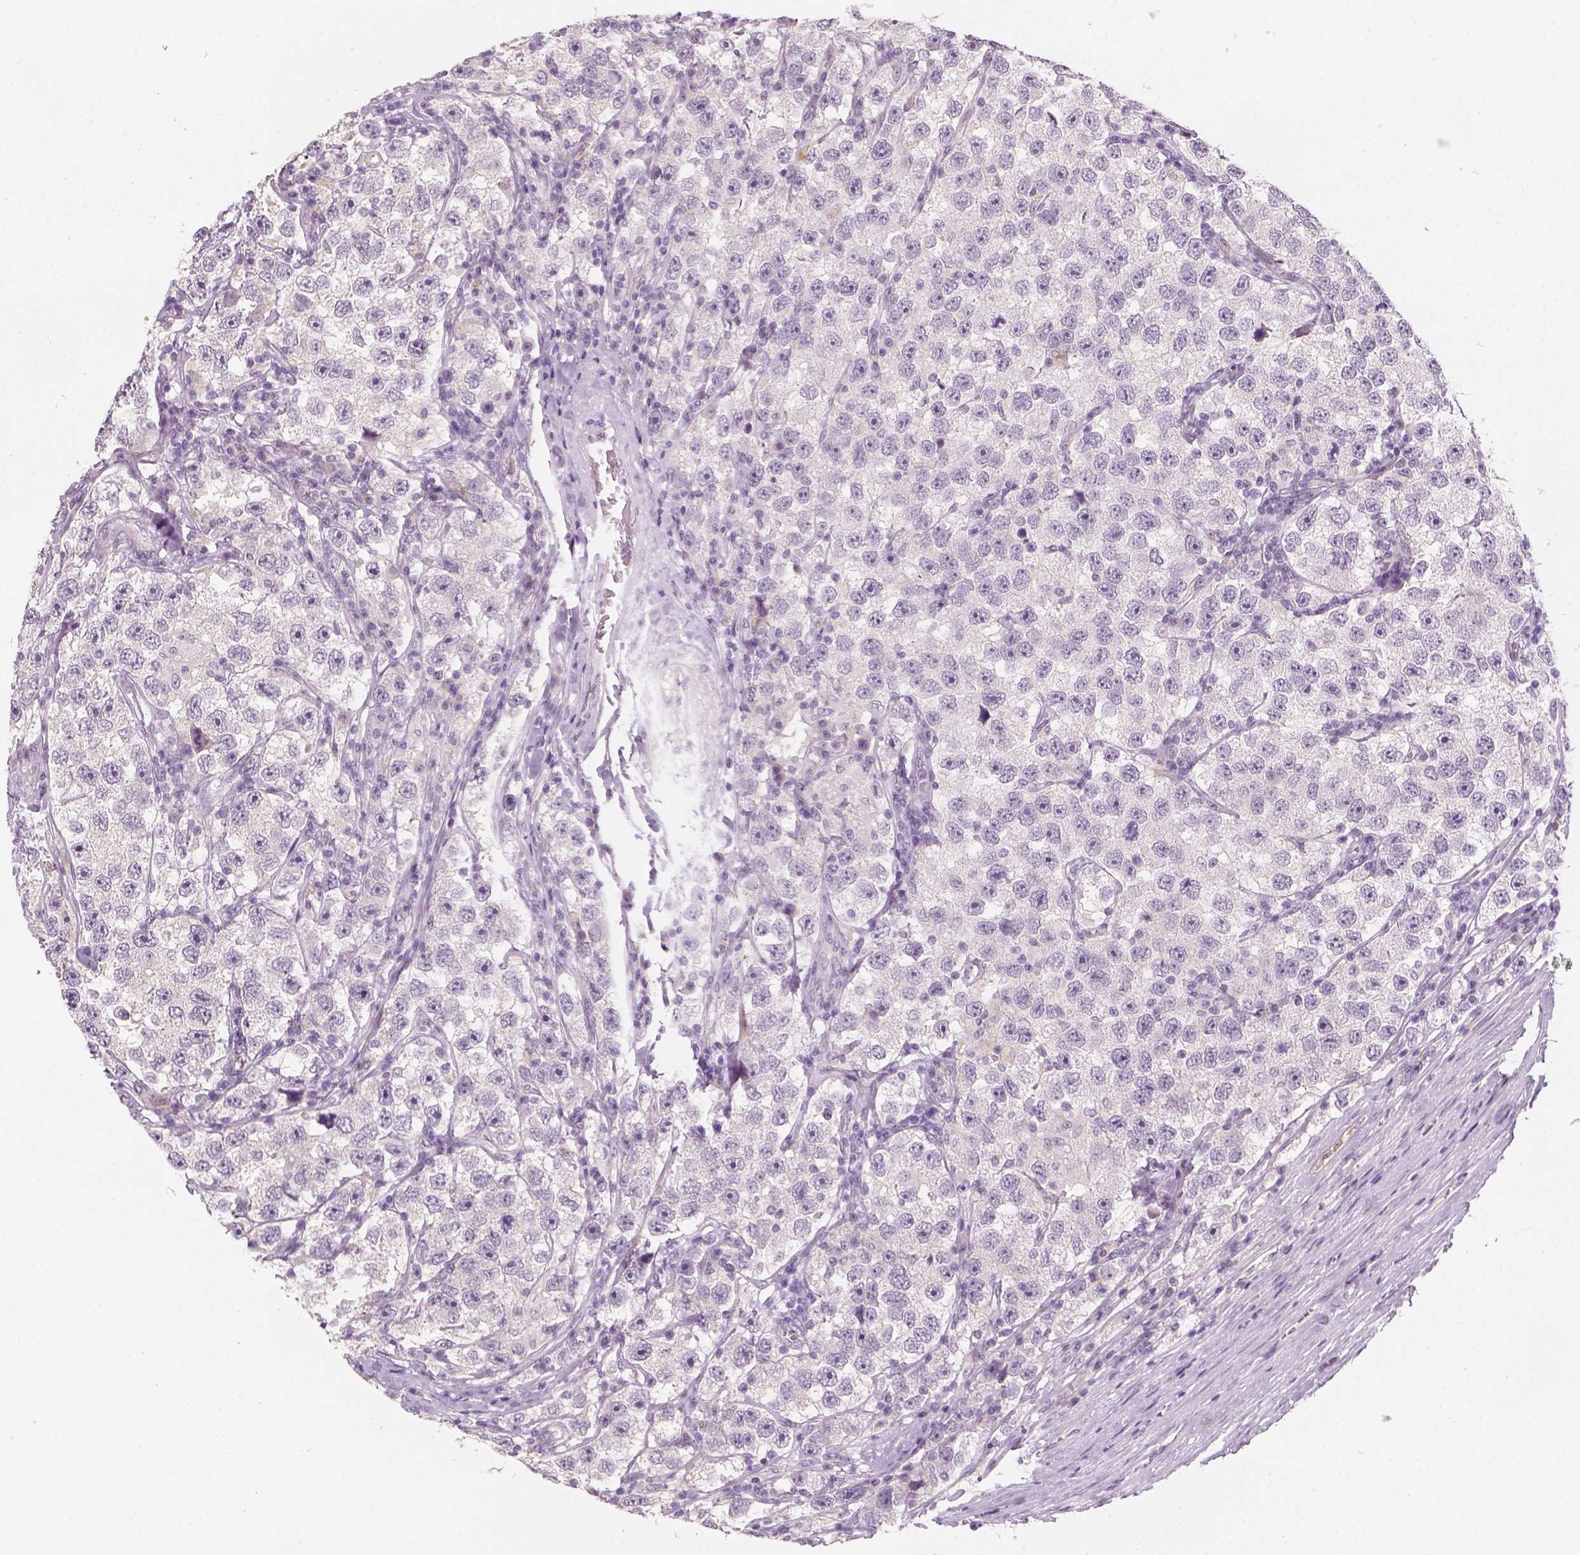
{"staining": {"intensity": "negative", "quantity": "none", "location": "none"}, "tissue": "testis cancer", "cell_type": "Tumor cells", "image_type": "cancer", "snomed": [{"axis": "morphology", "description": "Seminoma, NOS"}, {"axis": "topography", "description": "Testis"}], "caption": "Testis cancer was stained to show a protein in brown. There is no significant positivity in tumor cells.", "gene": "FAM163B", "patient": {"sex": "male", "age": 26}}